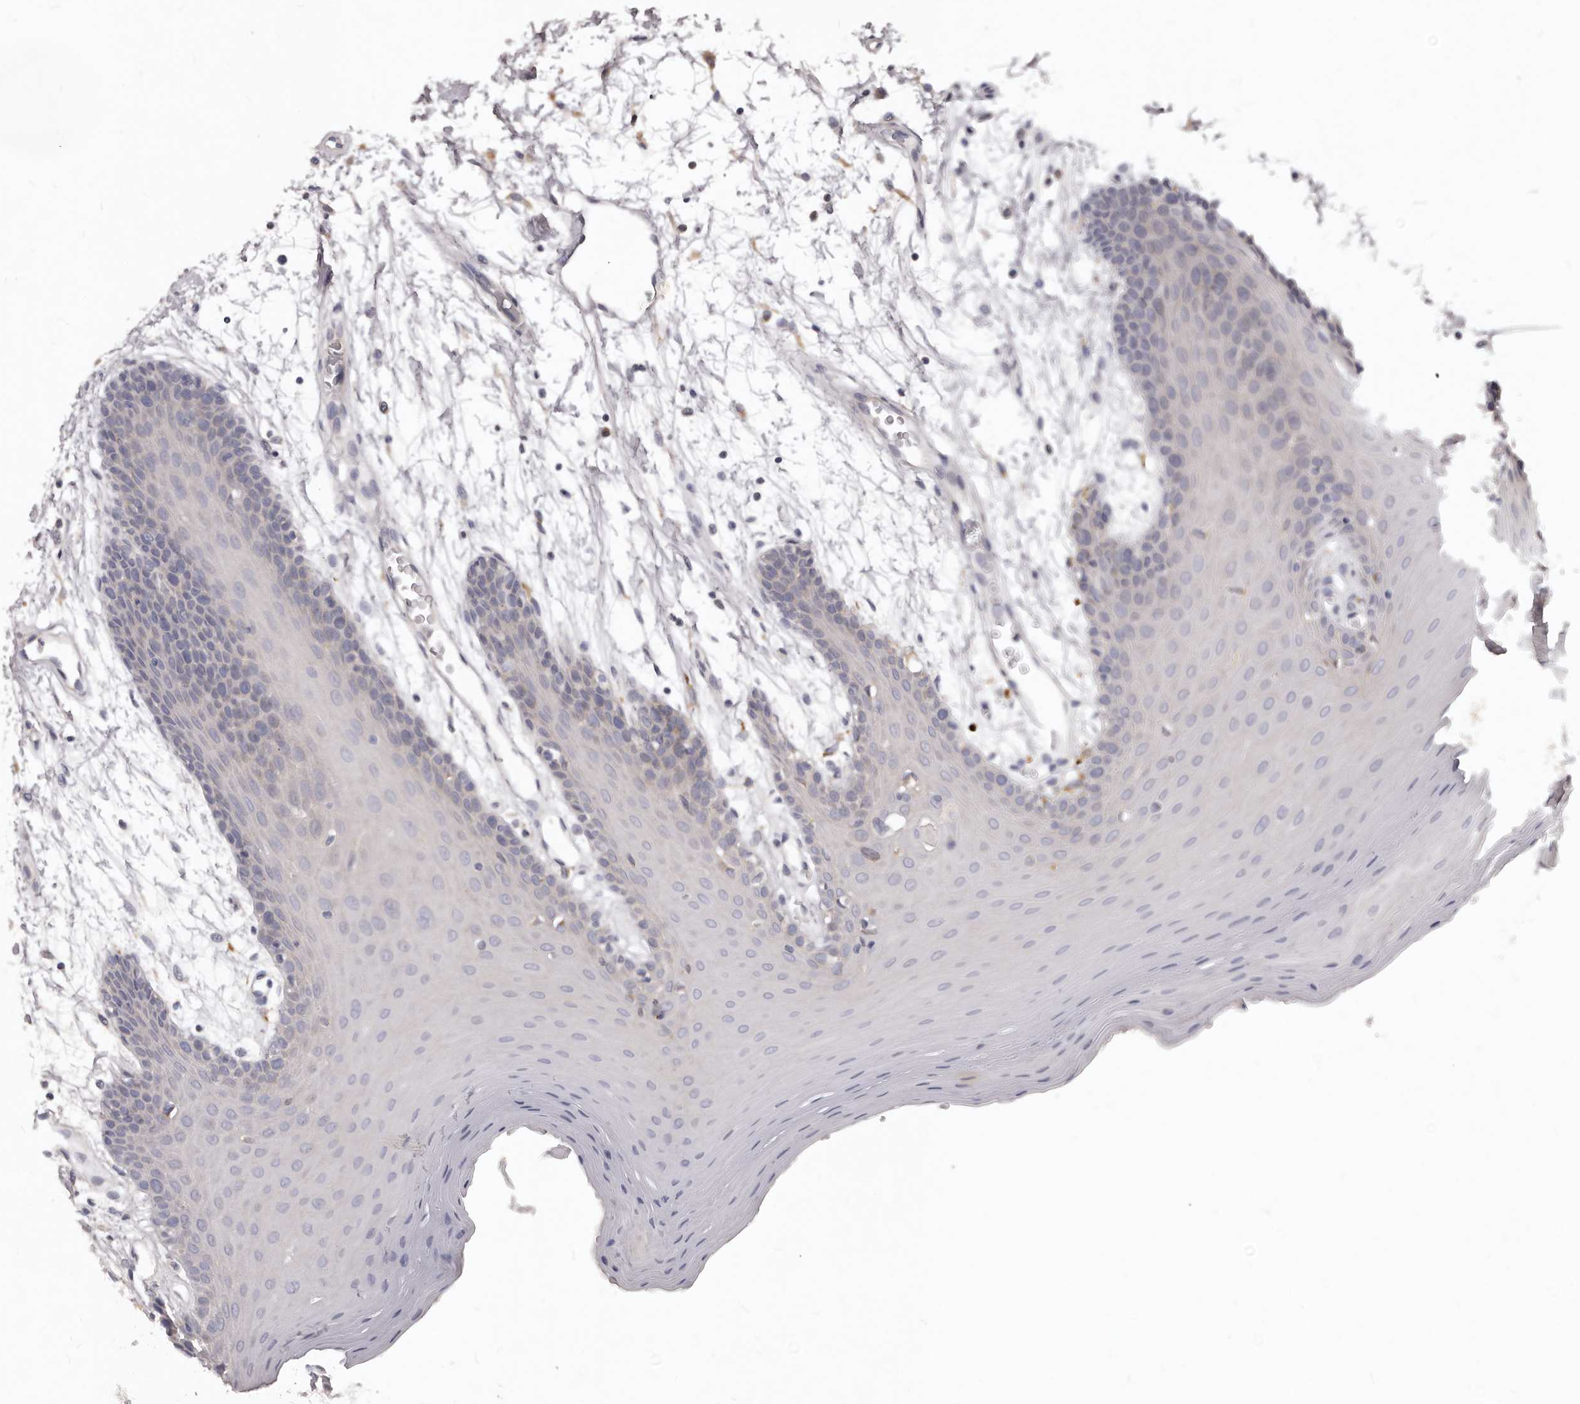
{"staining": {"intensity": "negative", "quantity": "none", "location": "none"}, "tissue": "oral mucosa", "cell_type": "Squamous epithelial cells", "image_type": "normal", "snomed": [{"axis": "morphology", "description": "Normal tissue, NOS"}, {"axis": "morphology", "description": "Squamous cell carcinoma, NOS"}, {"axis": "topography", "description": "Skeletal muscle"}, {"axis": "topography", "description": "Oral tissue"}, {"axis": "topography", "description": "Salivary gland"}, {"axis": "topography", "description": "Head-Neck"}], "caption": "Squamous epithelial cells show no significant positivity in benign oral mucosa. (DAB (3,3'-diaminobenzidine) IHC, high magnification).", "gene": "GPRC5C", "patient": {"sex": "male", "age": 54}}